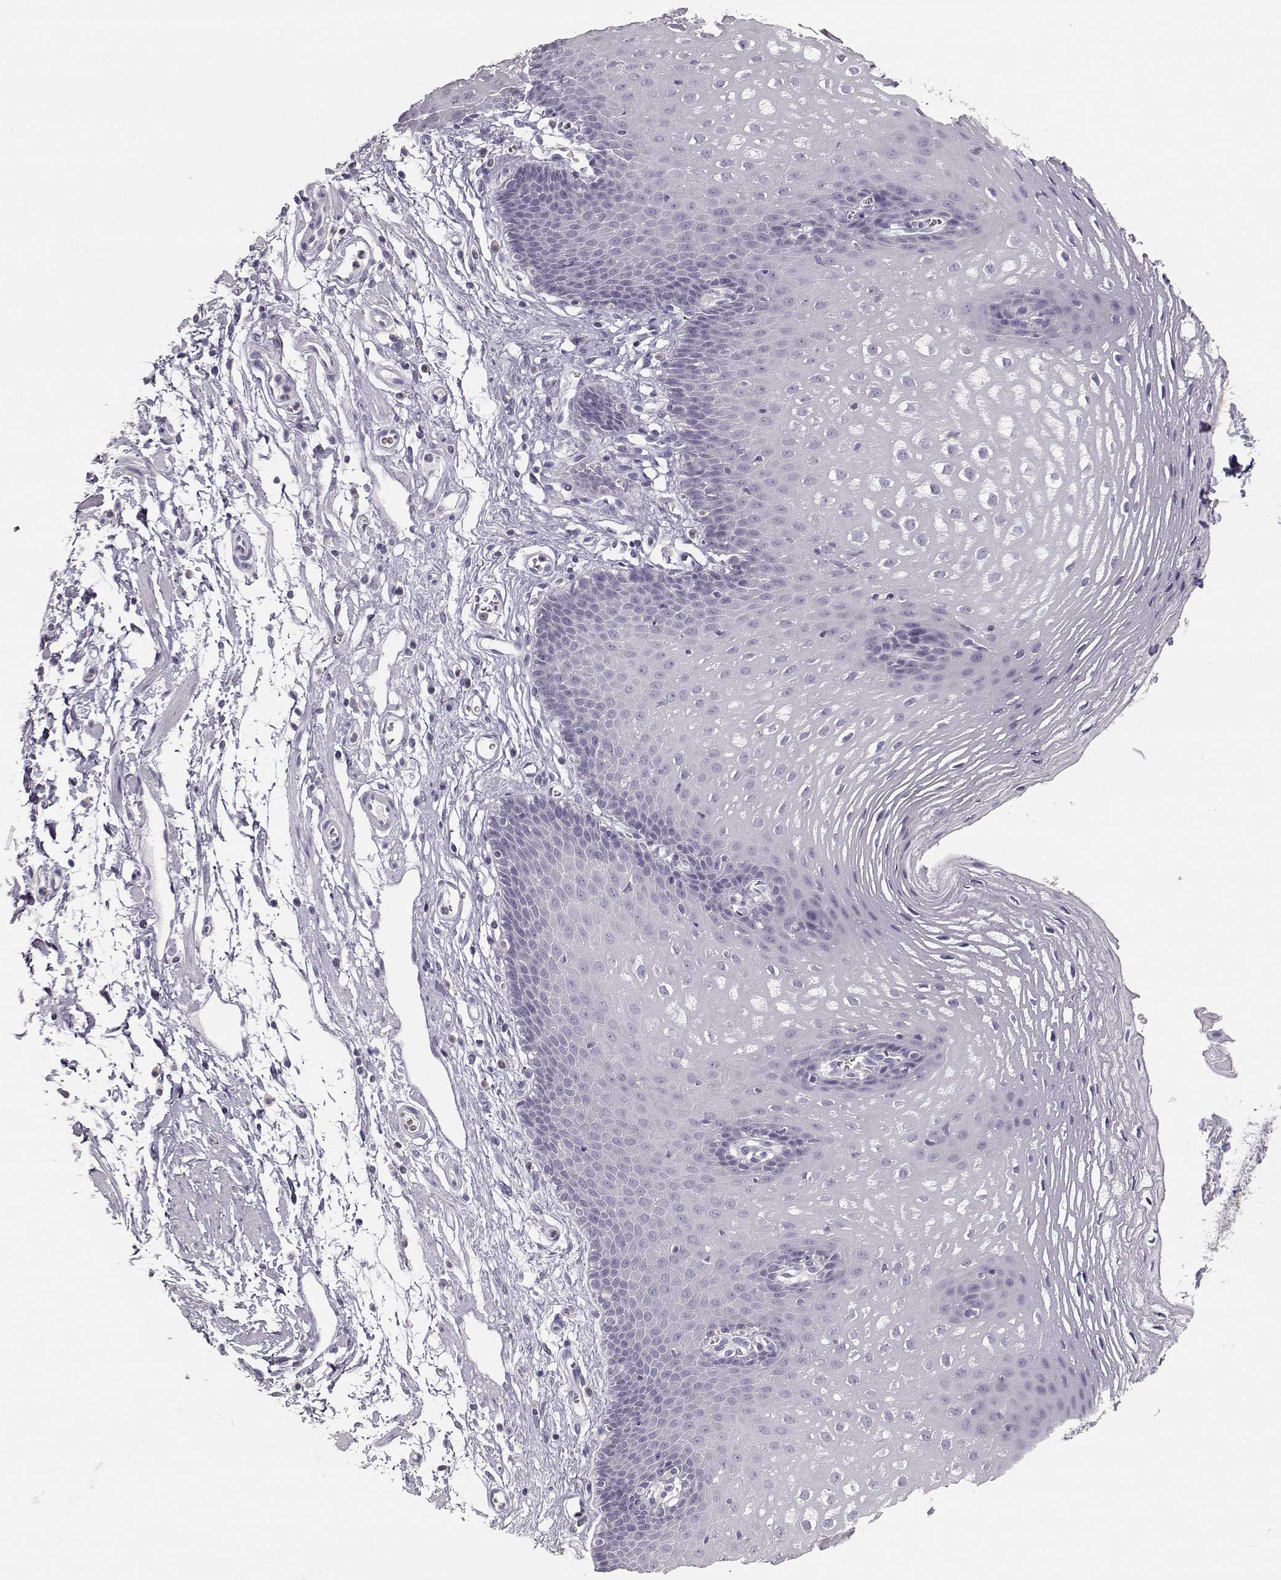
{"staining": {"intensity": "negative", "quantity": "none", "location": "none"}, "tissue": "esophagus", "cell_type": "Squamous epithelial cells", "image_type": "normal", "snomed": [{"axis": "morphology", "description": "Normal tissue, NOS"}, {"axis": "topography", "description": "Esophagus"}], "caption": "High magnification brightfield microscopy of normal esophagus stained with DAB (brown) and counterstained with hematoxylin (blue): squamous epithelial cells show no significant positivity. Brightfield microscopy of immunohistochemistry (IHC) stained with DAB (brown) and hematoxylin (blue), captured at high magnification.", "gene": "LEPR", "patient": {"sex": "male", "age": 72}}